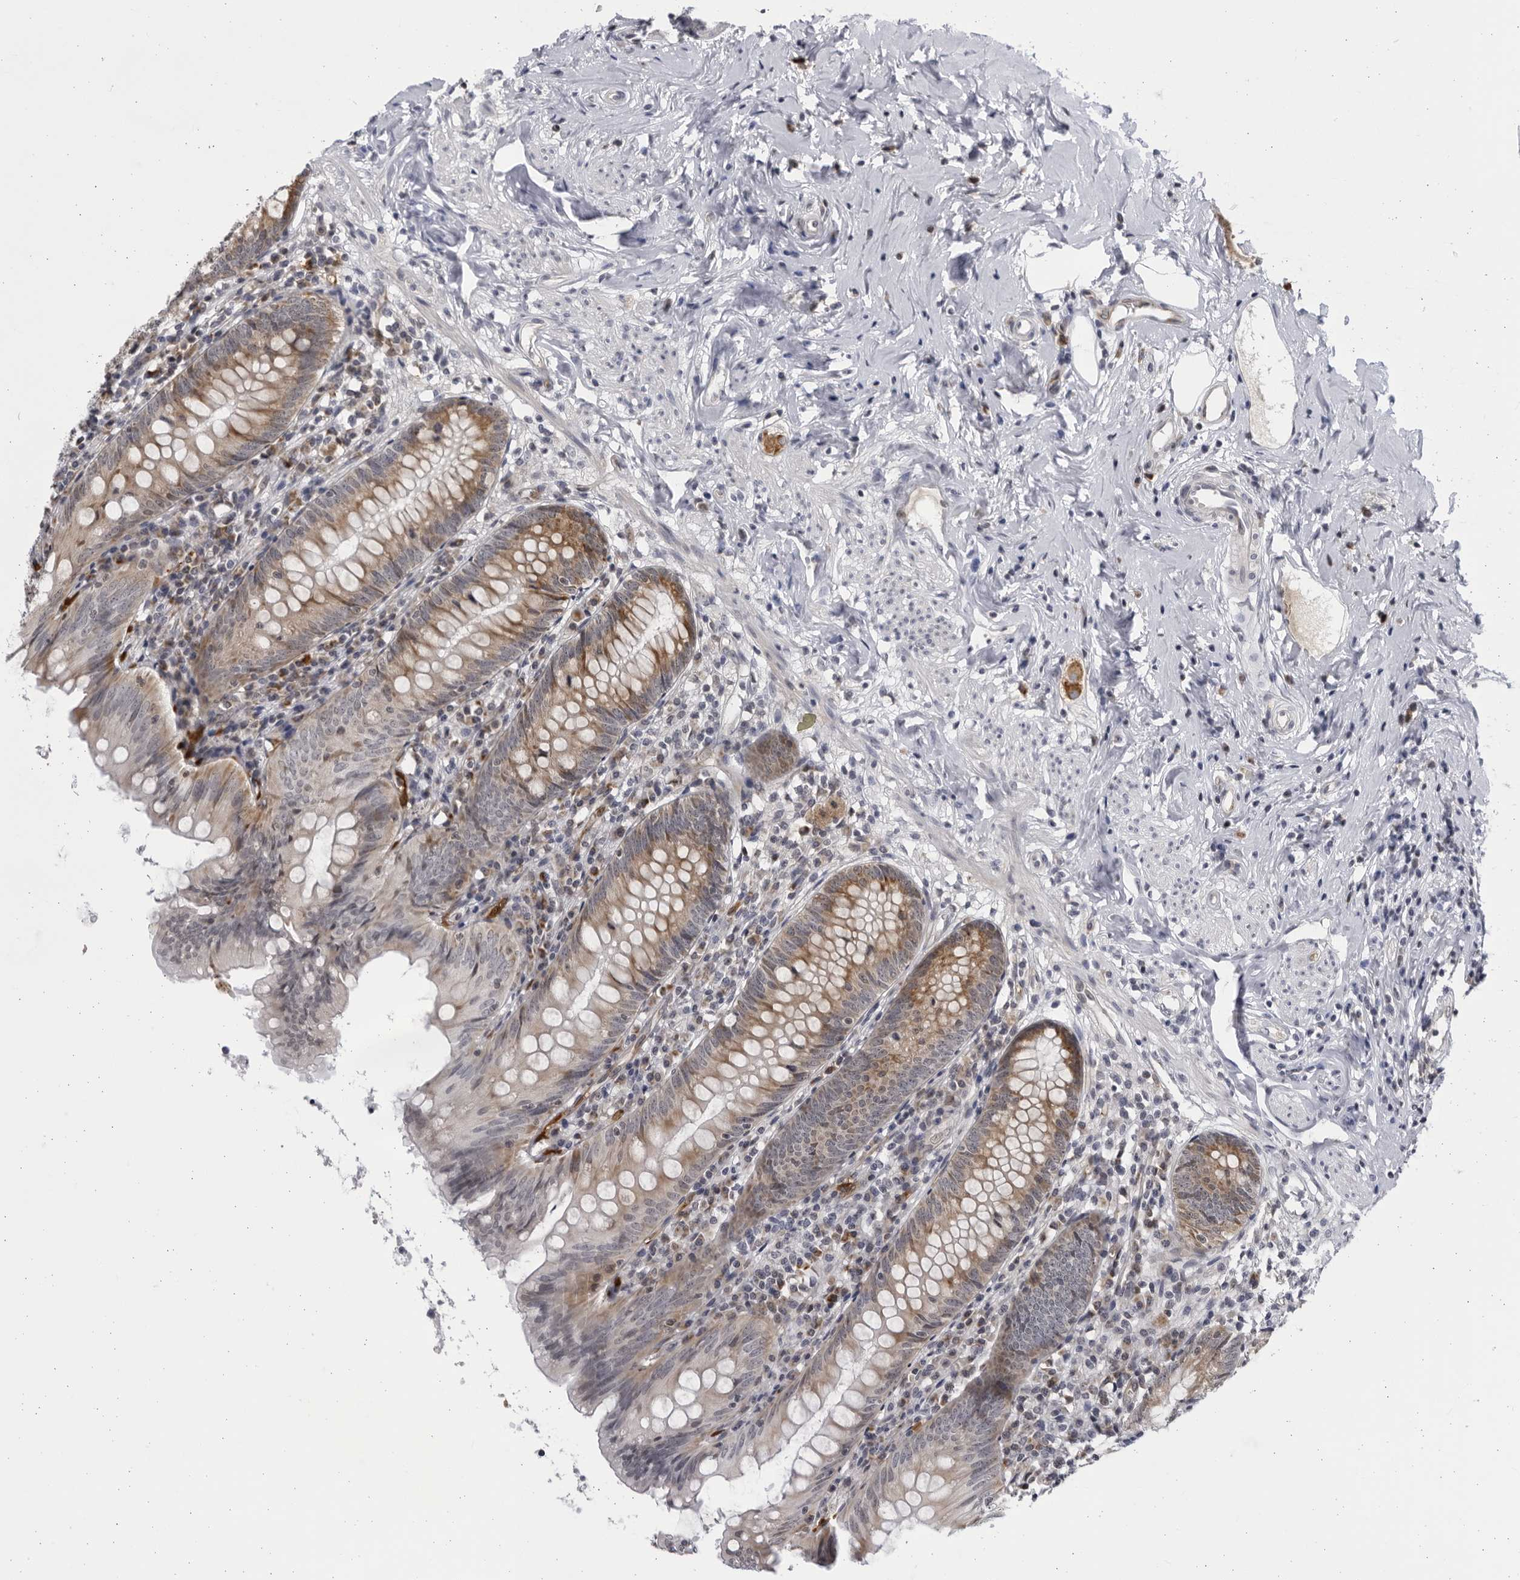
{"staining": {"intensity": "moderate", "quantity": ">75%", "location": "cytoplasmic/membranous"}, "tissue": "appendix", "cell_type": "Glandular cells", "image_type": "normal", "snomed": [{"axis": "morphology", "description": "Normal tissue, NOS"}, {"axis": "topography", "description": "Appendix"}], "caption": "Protein staining by immunohistochemistry exhibits moderate cytoplasmic/membranous expression in about >75% of glandular cells in unremarkable appendix.", "gene": "SLC25A22", "patient": {"sex": "female", "age": 54}}